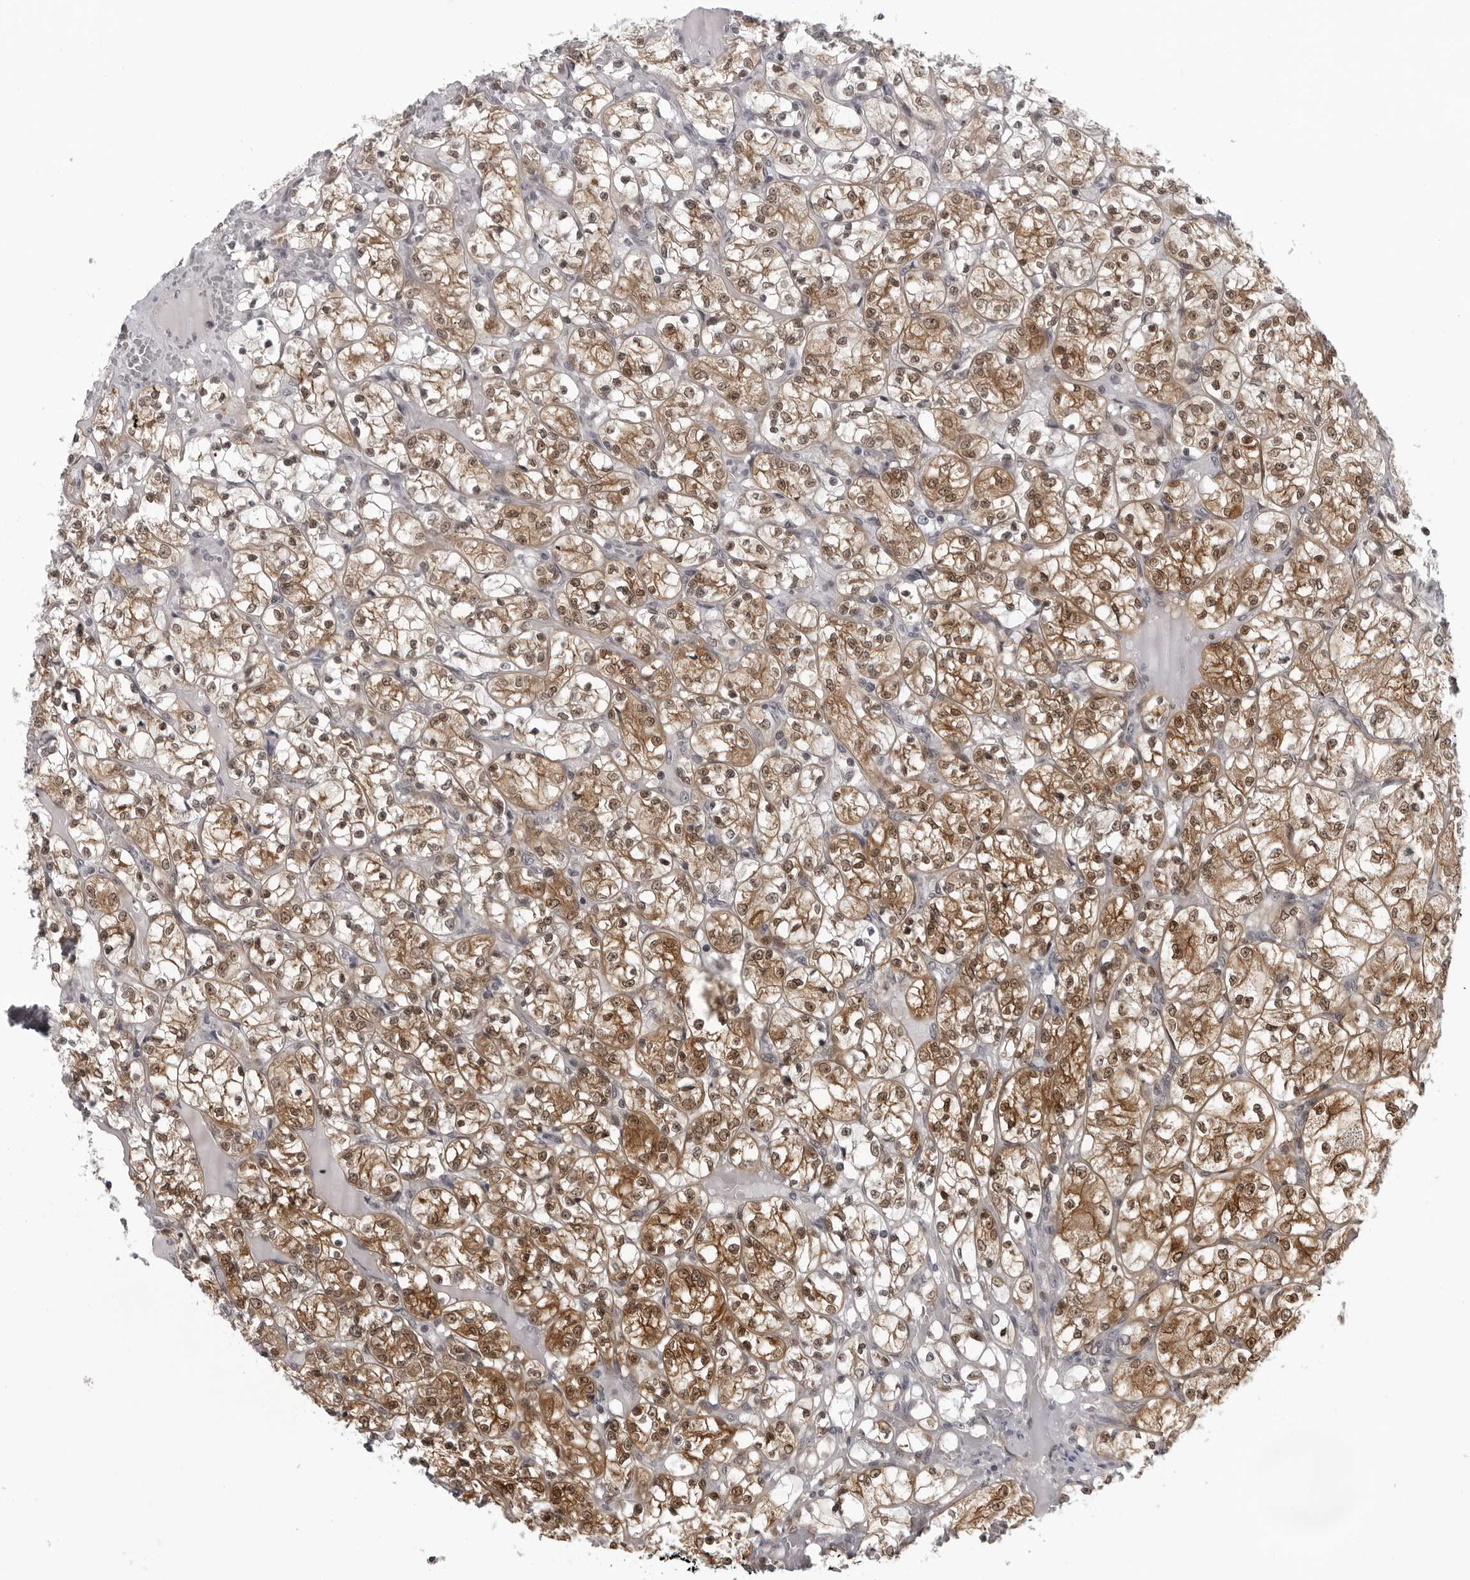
{"staining": {"intensity": "moderate", "quantity": ">75%", "location": "cytoplasmic/membranous,nuclear"}, "tissue": "renal cancer", "cell_type": "Tumor cells", "image_type": "cancer", "snomed": [{"axis": "morphology", "description": "Adenocarcinoma, NOS"}, {"axis": "topography", "description": "Kidney"}], "caption": "Protein staining of renal cancer (adenocarcinoma) tissue exhibits moderate cytoplasmic/membranous and nuclear staining in about >75% of tumor cells.", "gene": "MAPK12", "patient": {"sex": "female", "age": 69}}